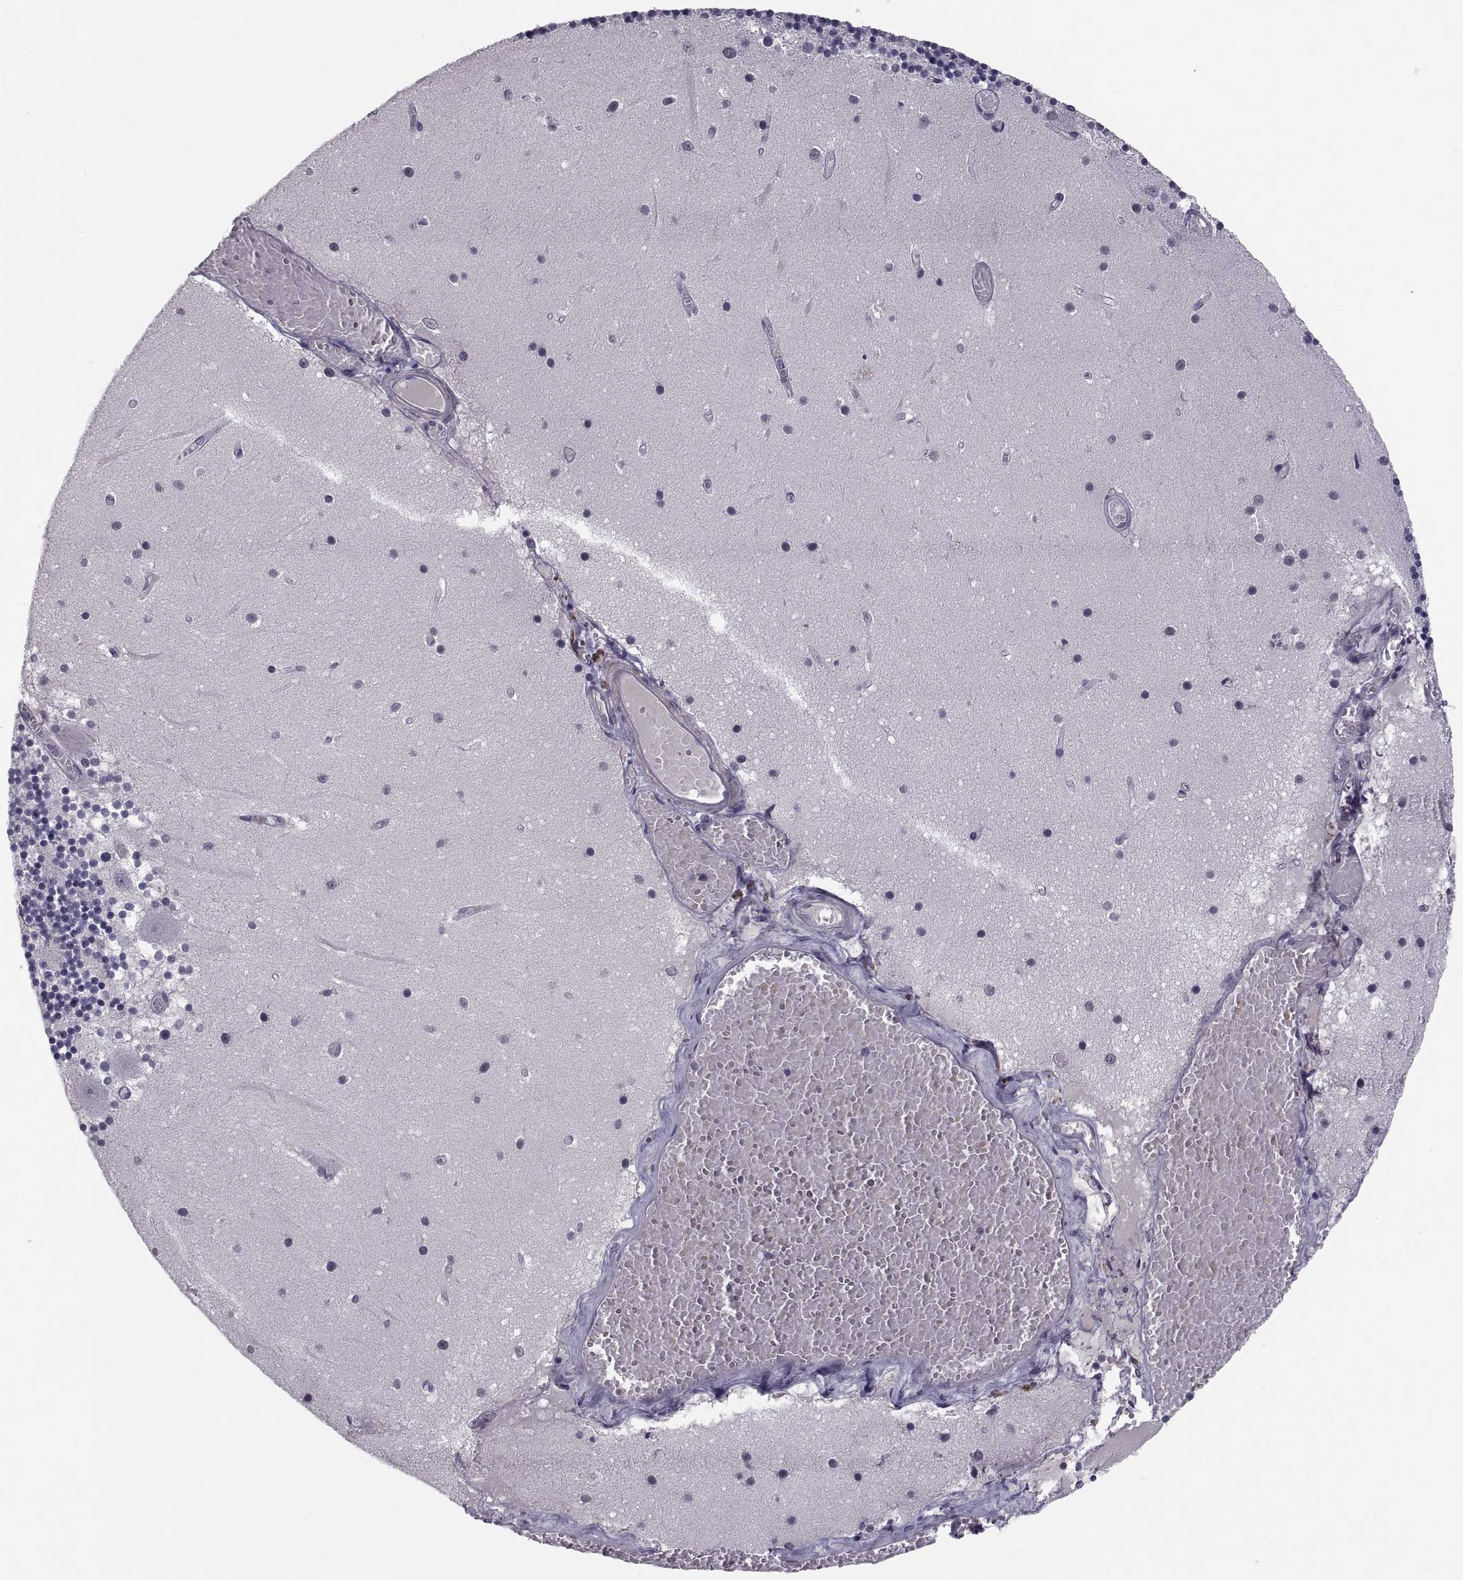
{"staining": {"intensity": "negative", "quantity": "none", "location": "none"}, "tissue": "cerebellum", "cell_type": "Cells in granular layer", "image_type": "normal", "snomed": [{"axis": "morphology", "description": "Normal tissue, NOS"}, {"axis": "topography", "description": "Cerebellum"}], "caption": "The immunohistochemistry micrograph has no significant positivity in cells in granular layer of cerebellum. (DAB immunohistochemistry visualized using brightfield microscopy, high magnification).", "gene": "PDZRN4", "patient": {"sex": "female", "age": 28}}